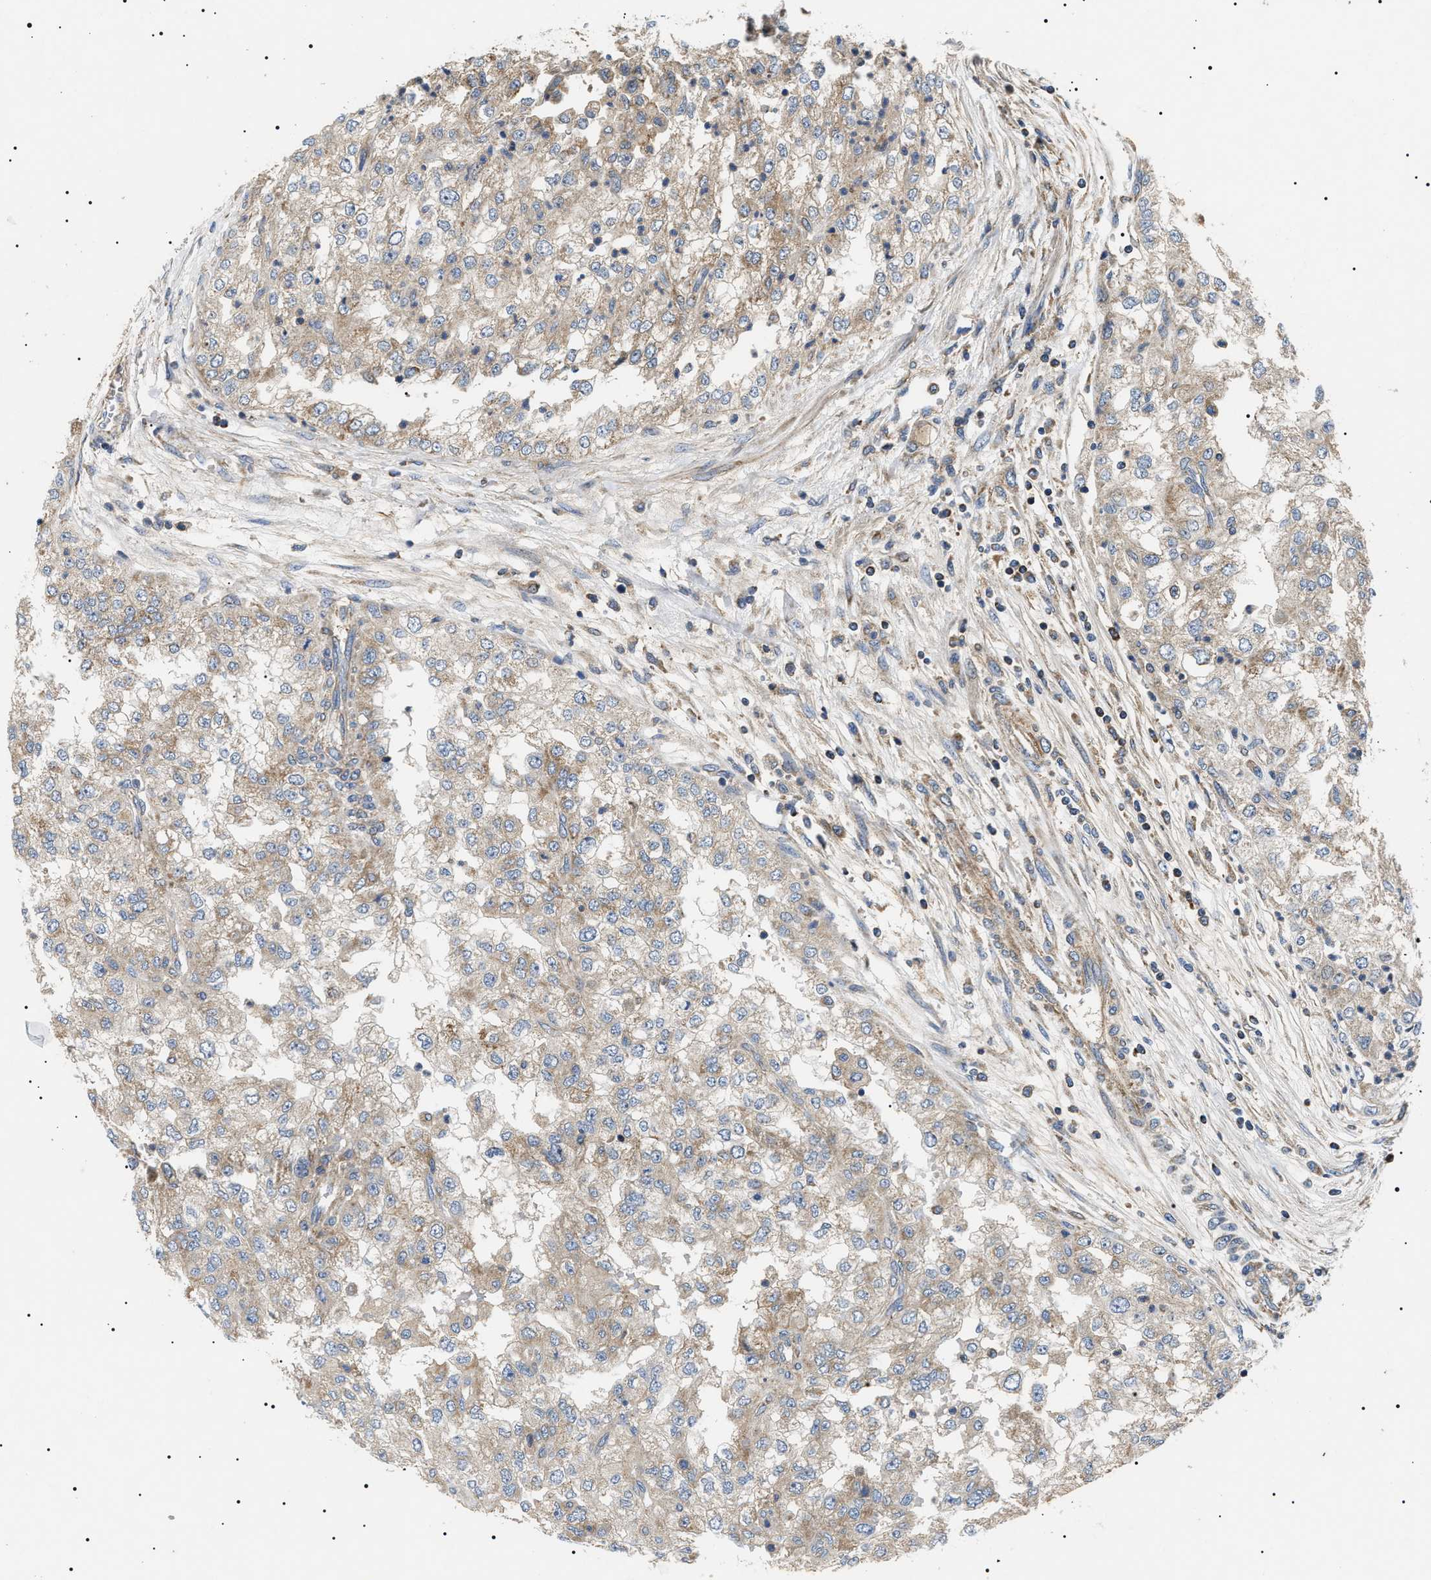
{"staining": {"intensity": "weak", "quantity": ">75%", "location": "cytoplasmic/membranous"}, "tissue": "renal cancer", "cell_type": "Tumor cells", "image_type": "cancer", "snomed": [{"axis": "morphology", "description": "Adenocarcinoma, NOS"}, {"axis": "topography", "description": "Kidney"}], "caption": "Immunohistochemical staining of adenocarcinoma (renal) displays low levels of weak cytoplasmic/membranous protein expression in approximately >75% of tumor cells.", "gene": "OXSM", "patient": {"sex": "female", "age": 54}}